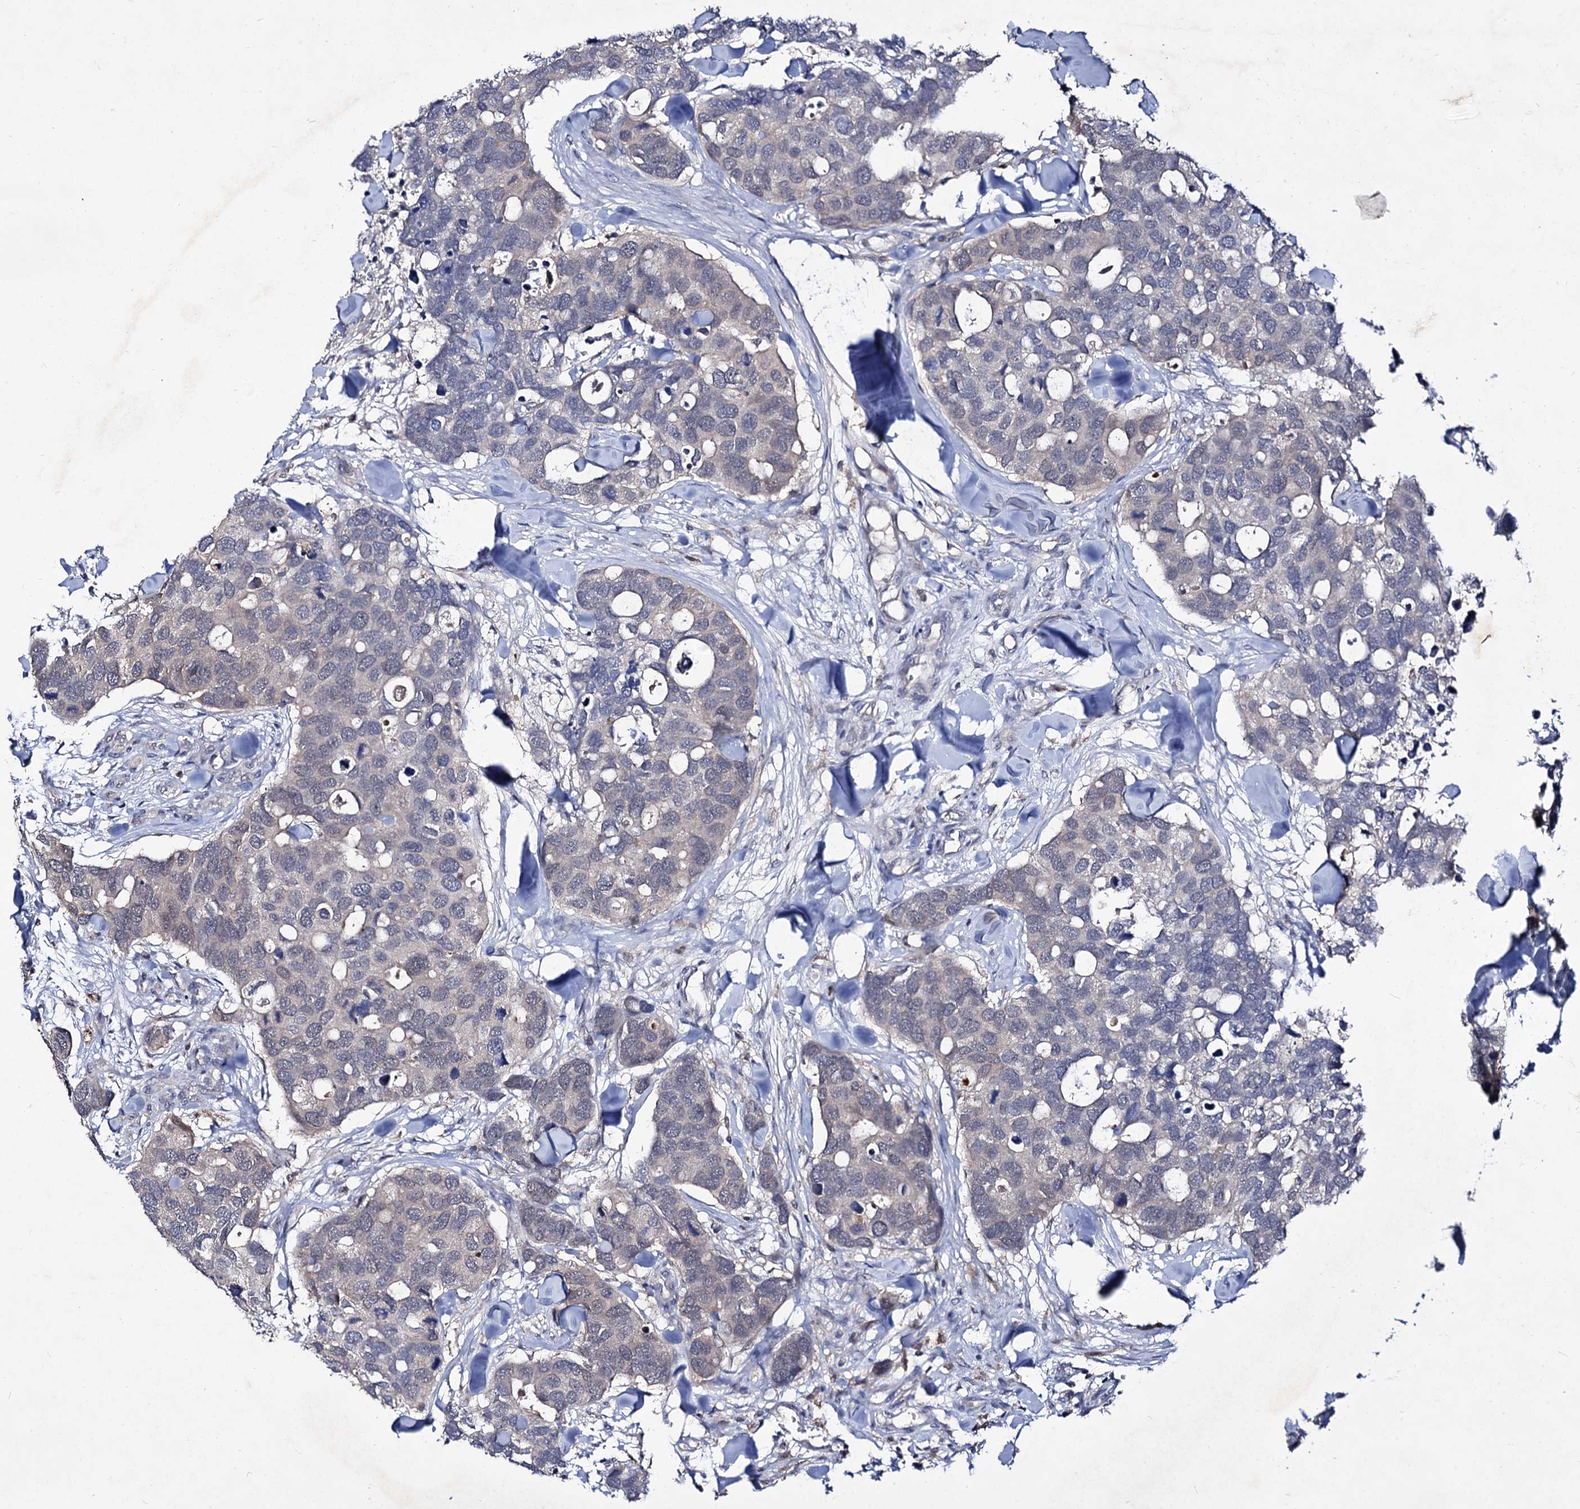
{"staining": {"intensity": "negative", "quantity": "none", "location": "none"}, "tissue": "breast cancer", "cell_type": "Tumor cells", "image_type": "cancer", "snomed": [{"axis": "morphology", "description": "Duct carcinoma"}, {"axis": "topography", "description": "Breast"}], "caption": "Intraductal carcinoma (breast) stained for a protein using IHC reveals no positivity tumor cells.", "gene": "ACTR6", "patient": {"sex": "female", "age": 83}}